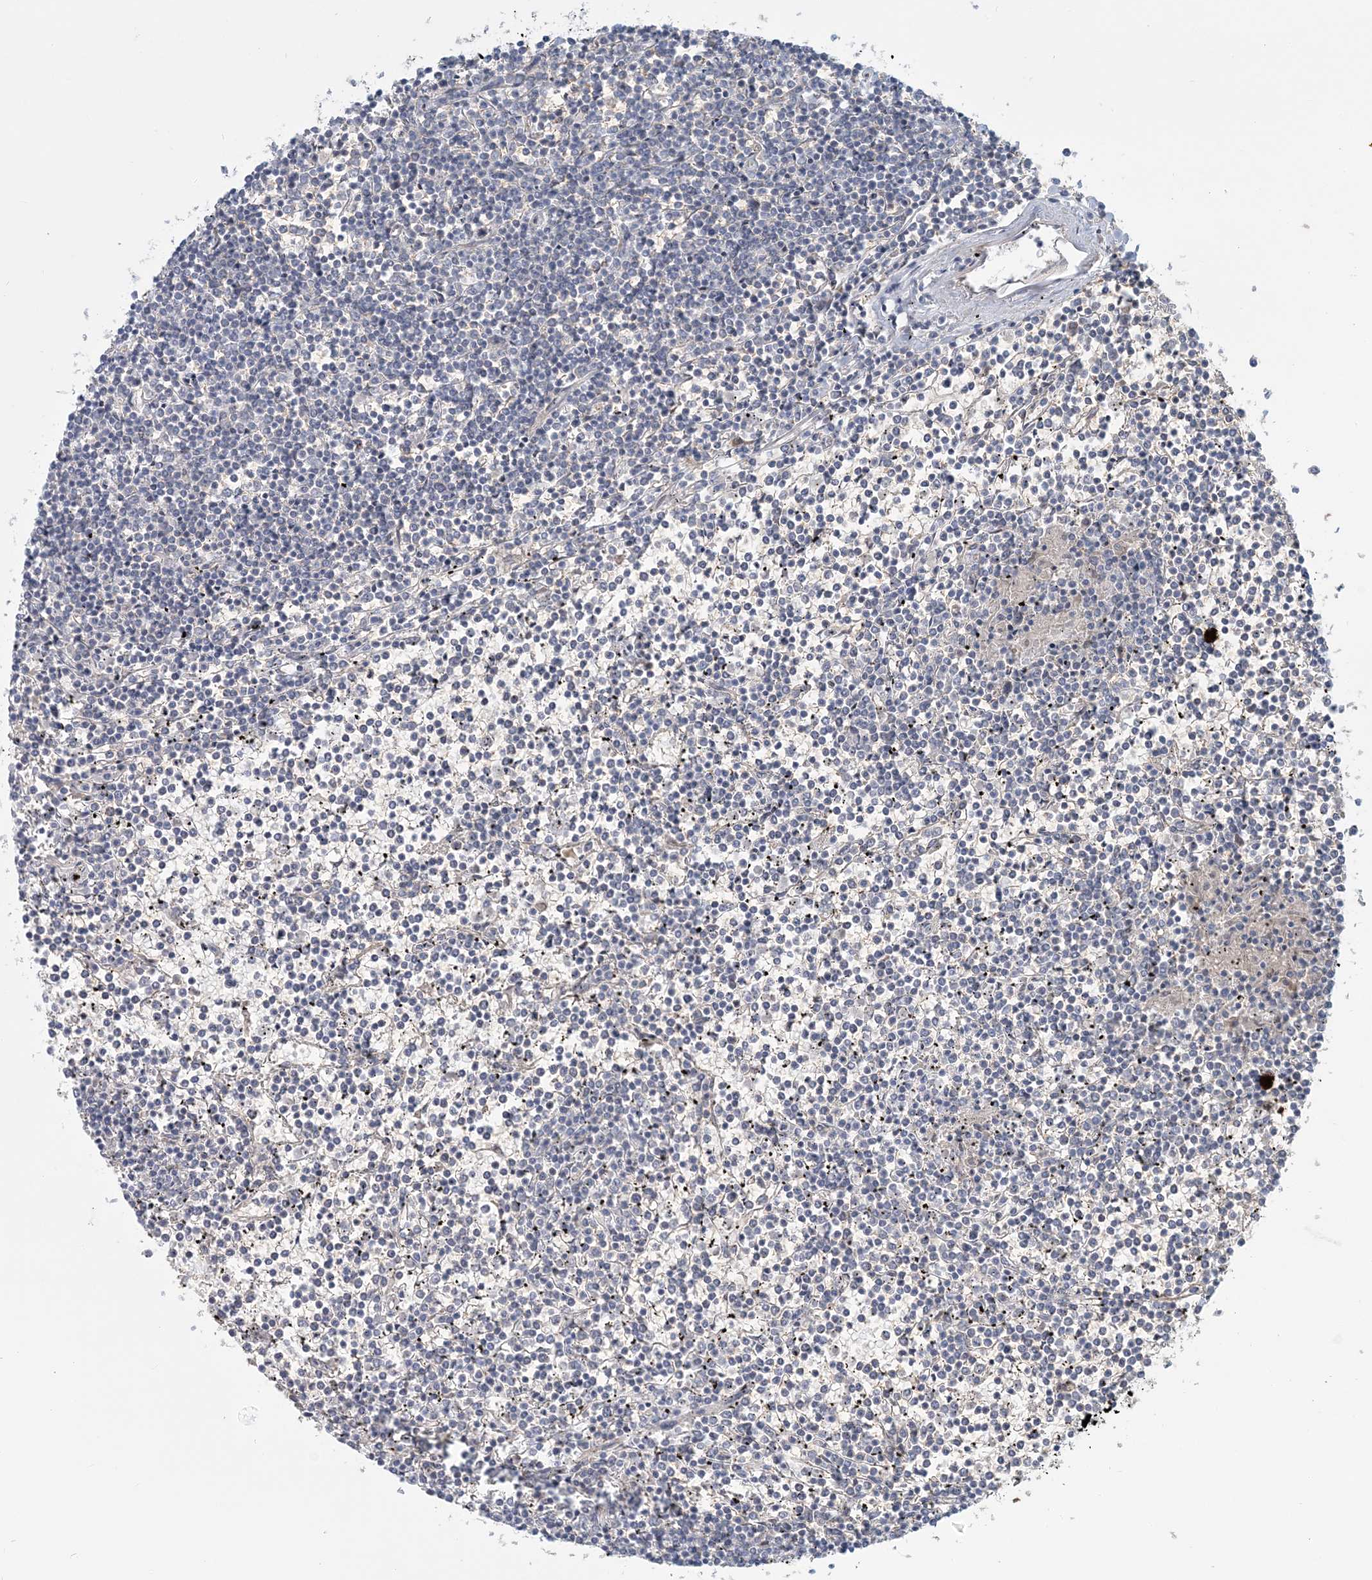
{"staining": {"intensity": "negative", "quantity": "none", "location": "none"}, "tissue": "lymphoma", "cell_type": "Tumor cells", "image_type": "cancer", "snomed": [{"axis": "morphology", "description": "Malignant lymphoma, non-Hodgkin's type, Low grade"}, {"axis": "topography", "description": "Spleen"}], "caption": "Histopathology image shows no significant protein staining in tumor cells of lymphoma.", "gene": "SH3PXD2A", "patient": {"sex": "female", "age": 19}}